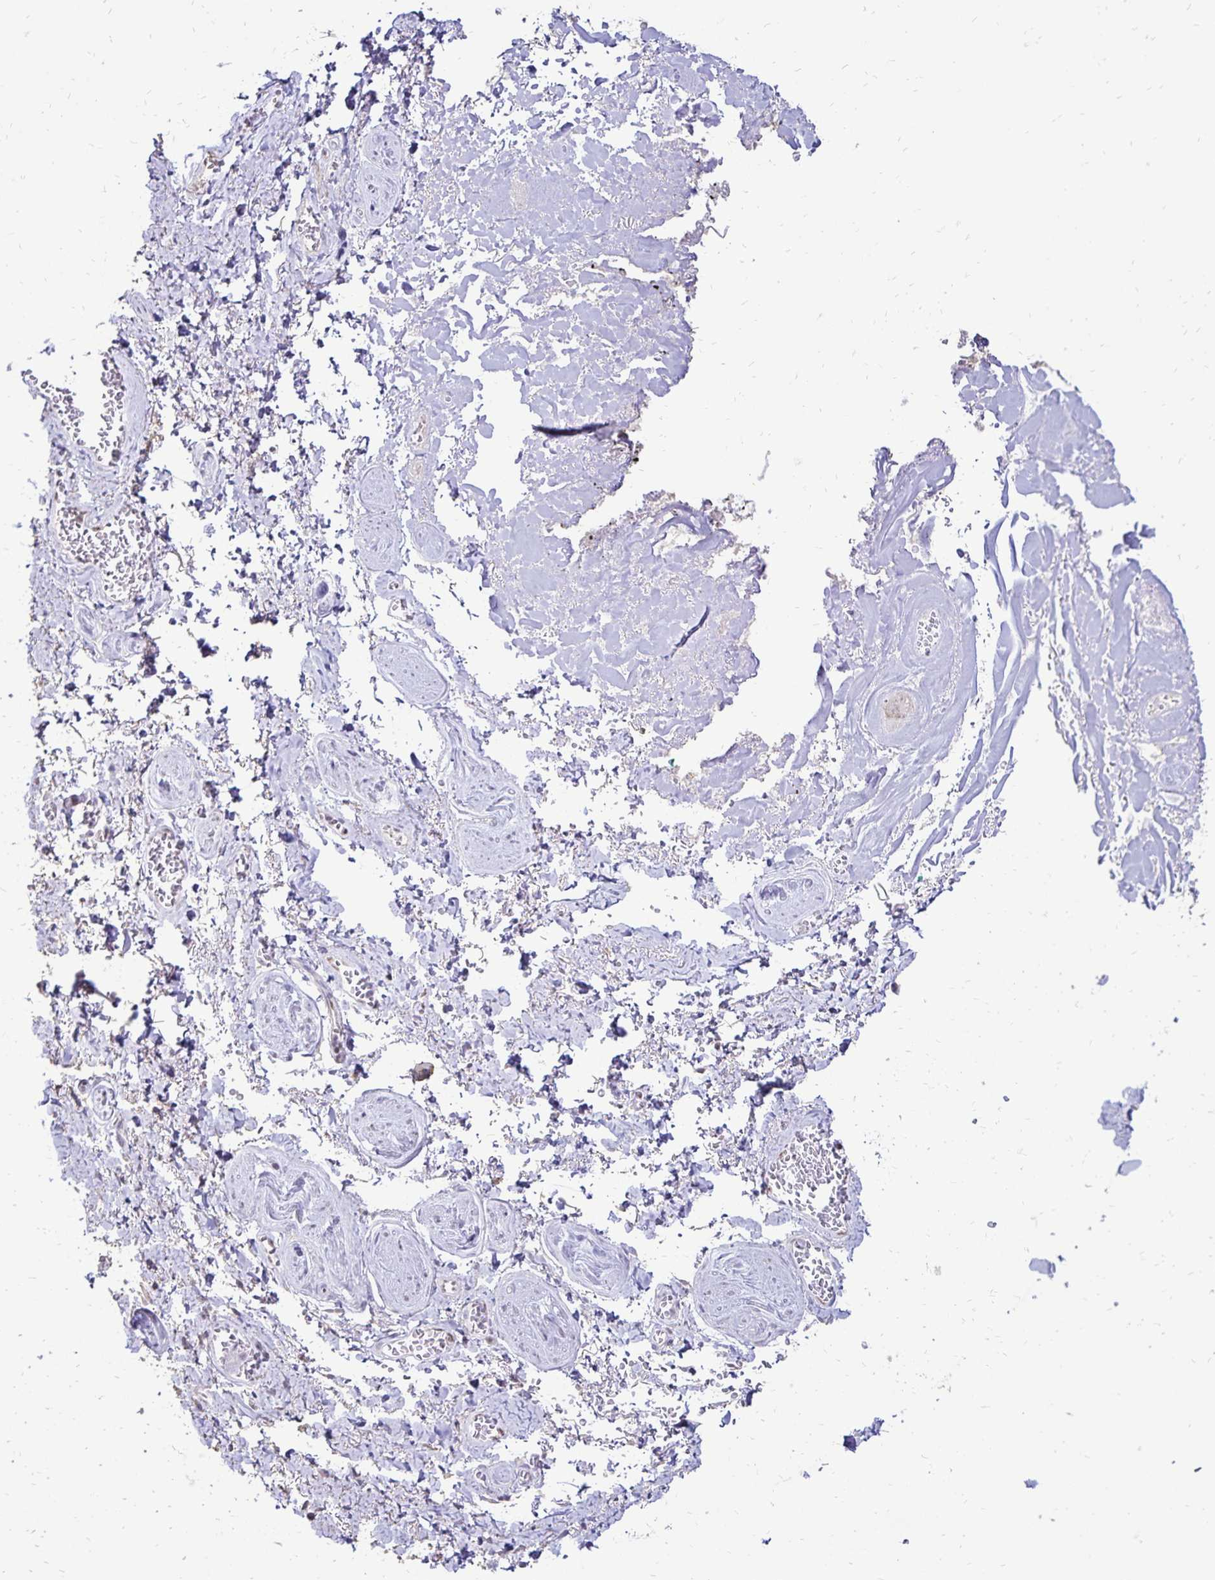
{"staining": {"intensity": "negative", "quantity": "none", "location": "none"}, "tissue": "adipose tissue", "cell_type": "Adipocytes", "image_type": "normal", "snomed": [{"axis": "morphology", "description": "Normal tissue, NOS"}, {"axis": "topography", "description": "Vulva"}, {"axis": "topography", "description": "Peripheral nerve tissue"}], "caption": "A micrograph of adipose tissue stained for a protein shows no brown staining in adipocytes.", "gene": "POLB", "patient": {"sex": "female", "age": 66}}